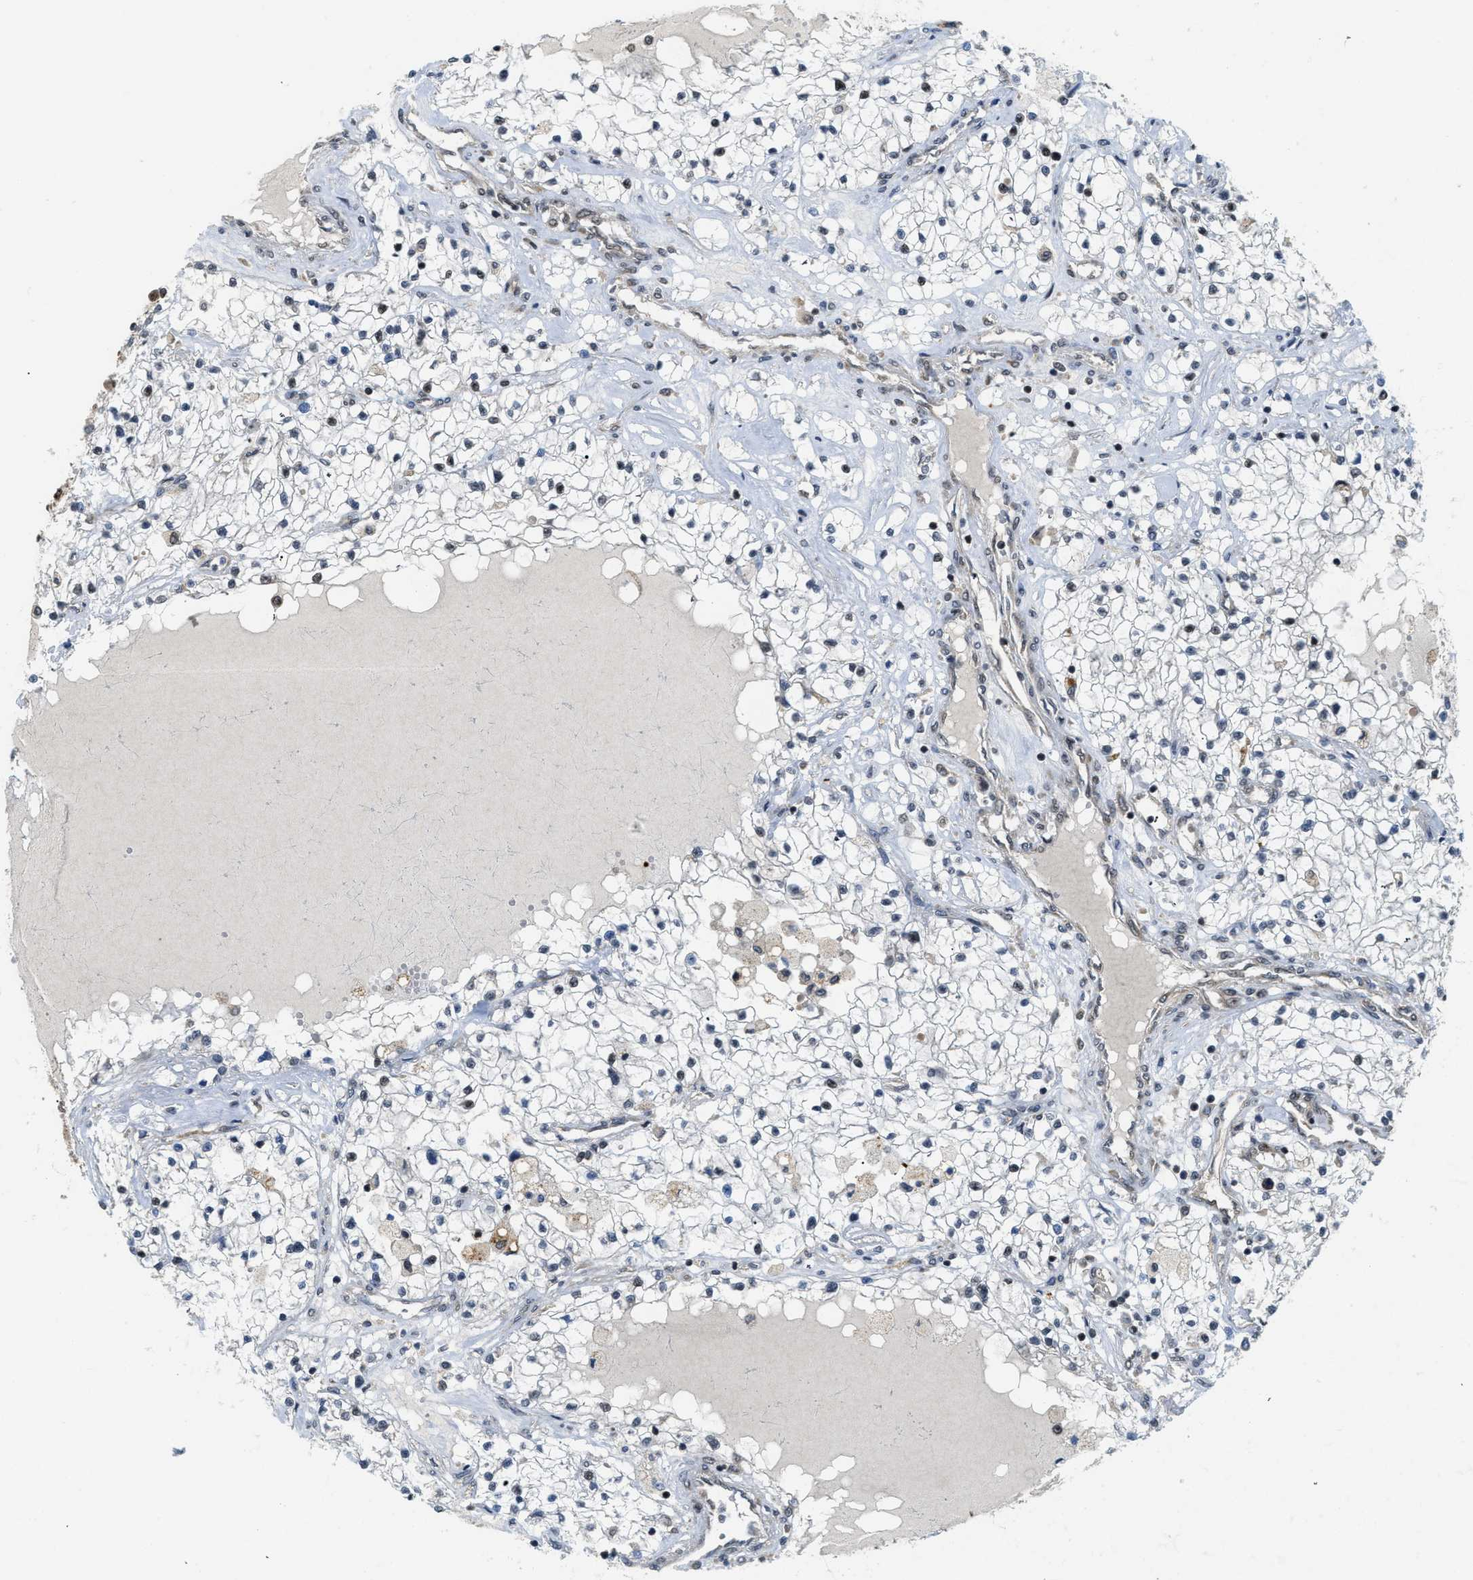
{"staining": {"intensity": "moderate", "quantity": "25%-75%", "location": "nuclear"}, "tissue": "renal cancer", "cell_type": "Tumor cells", "image_type": "cancer", "snomed": [{"axis": "morphology", "description": "Adenocarcinoma, NOS"}, {"axis": "topography", "description": "Kidney"}], "caption": "Brown immunohistochemical staining in renal cancer demonstrates moderate nuclear staining in about 25%-75% of tumor cells.", "gene": "TACC1", "patient": {"sex": "male", "age": 68}}